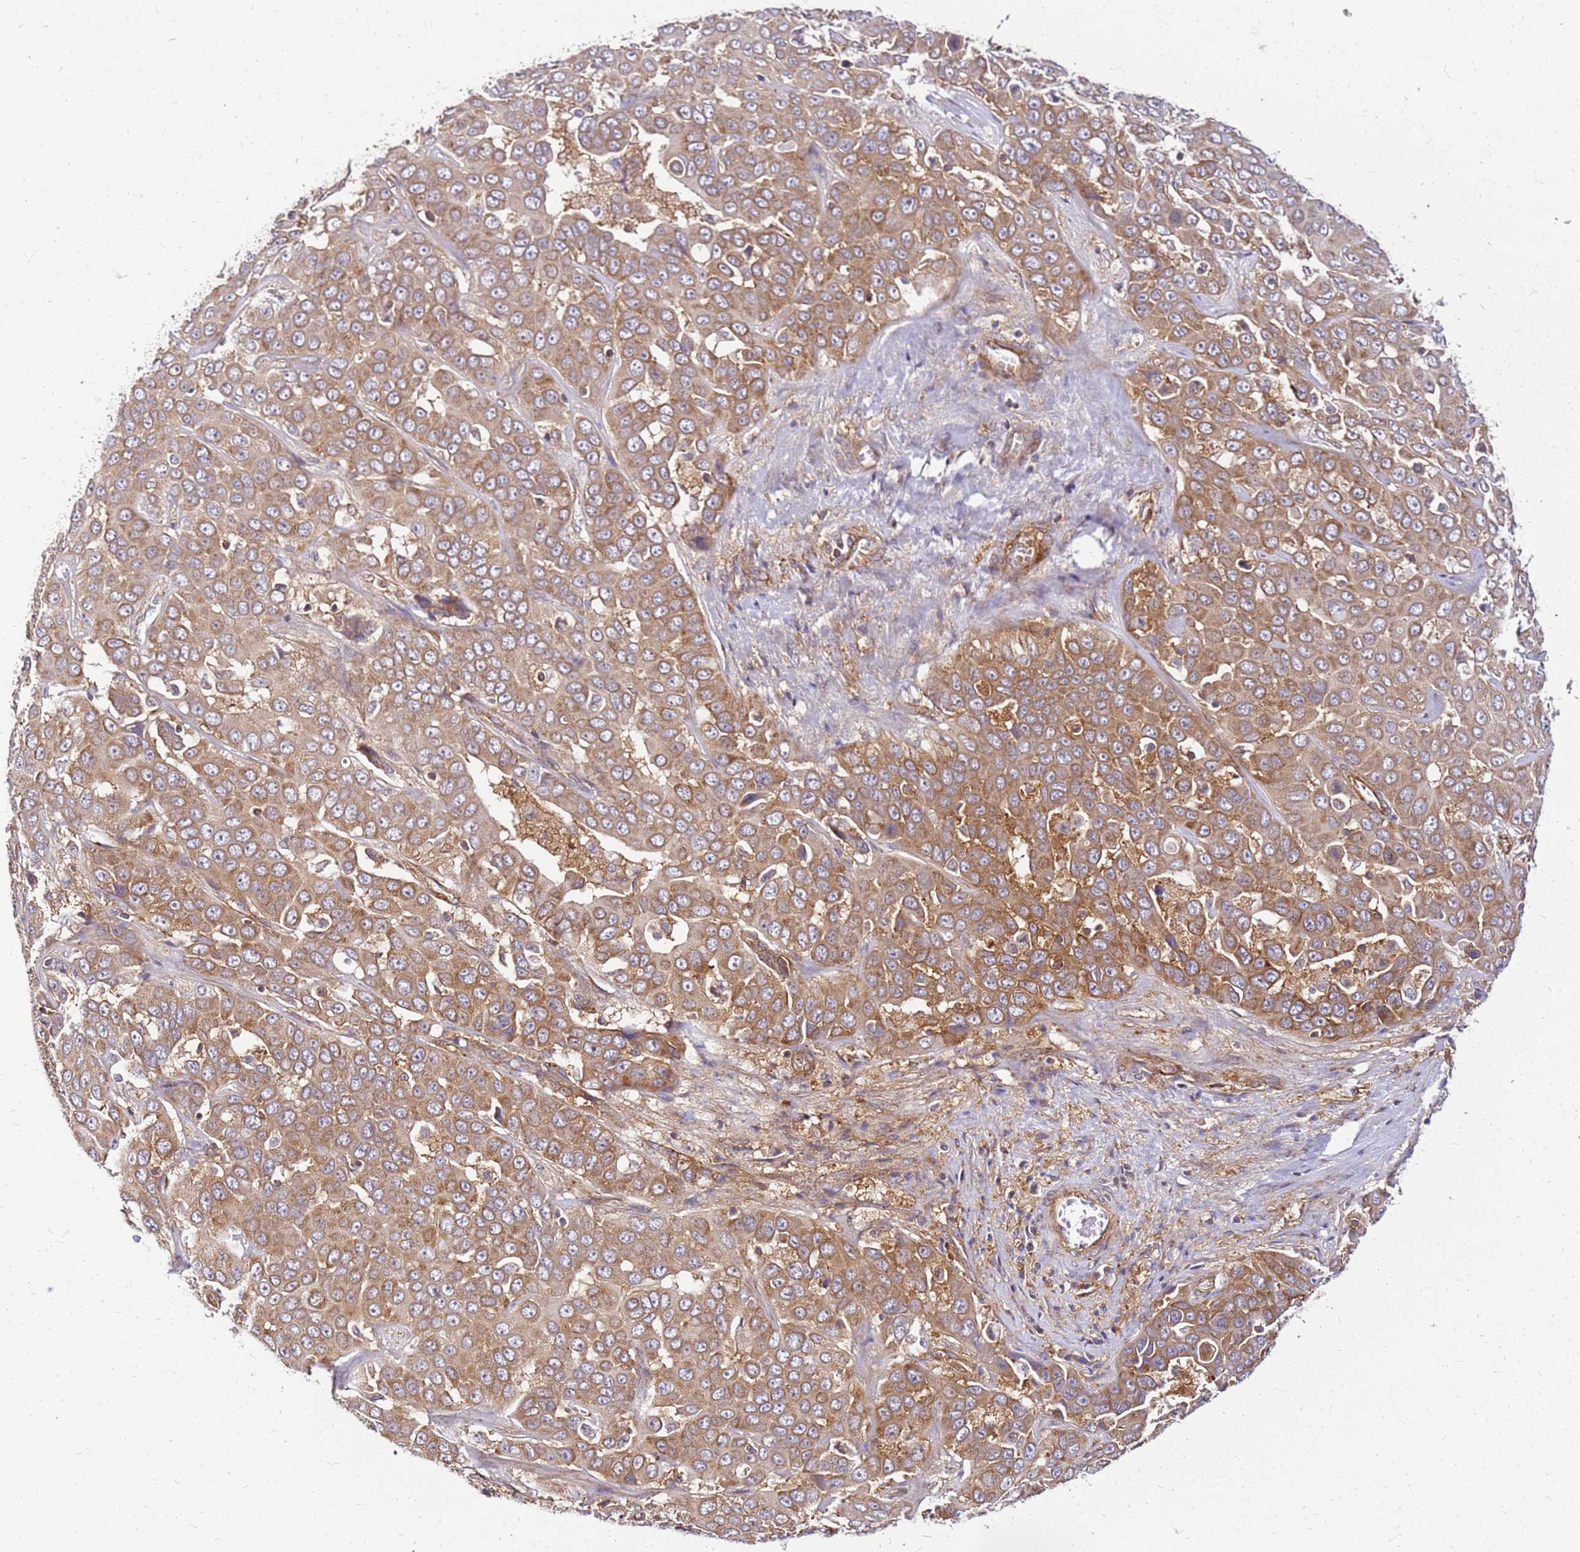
{"staining": {"intensity": "moderate", "quantity": ">75%", "location": "cytoplasmic/membranous"}, "tissue": "liver cancer", "cell_type": "Tumor cells", "image_type": "cancer", "snomed": [{"axis": "morphology", "description": "Cholangiocarcinoma"}, {"axis": "topography", "description": "Liver"}], "caption": "Liver cholangiocarcinoma stained for a protein (brown) exhibits moderate cytoplasmic/membranous positive expression in approximately >75% of tumor cells.", "gene": "PIH1D1", "patient": {"sex": "female", "age": 52}}